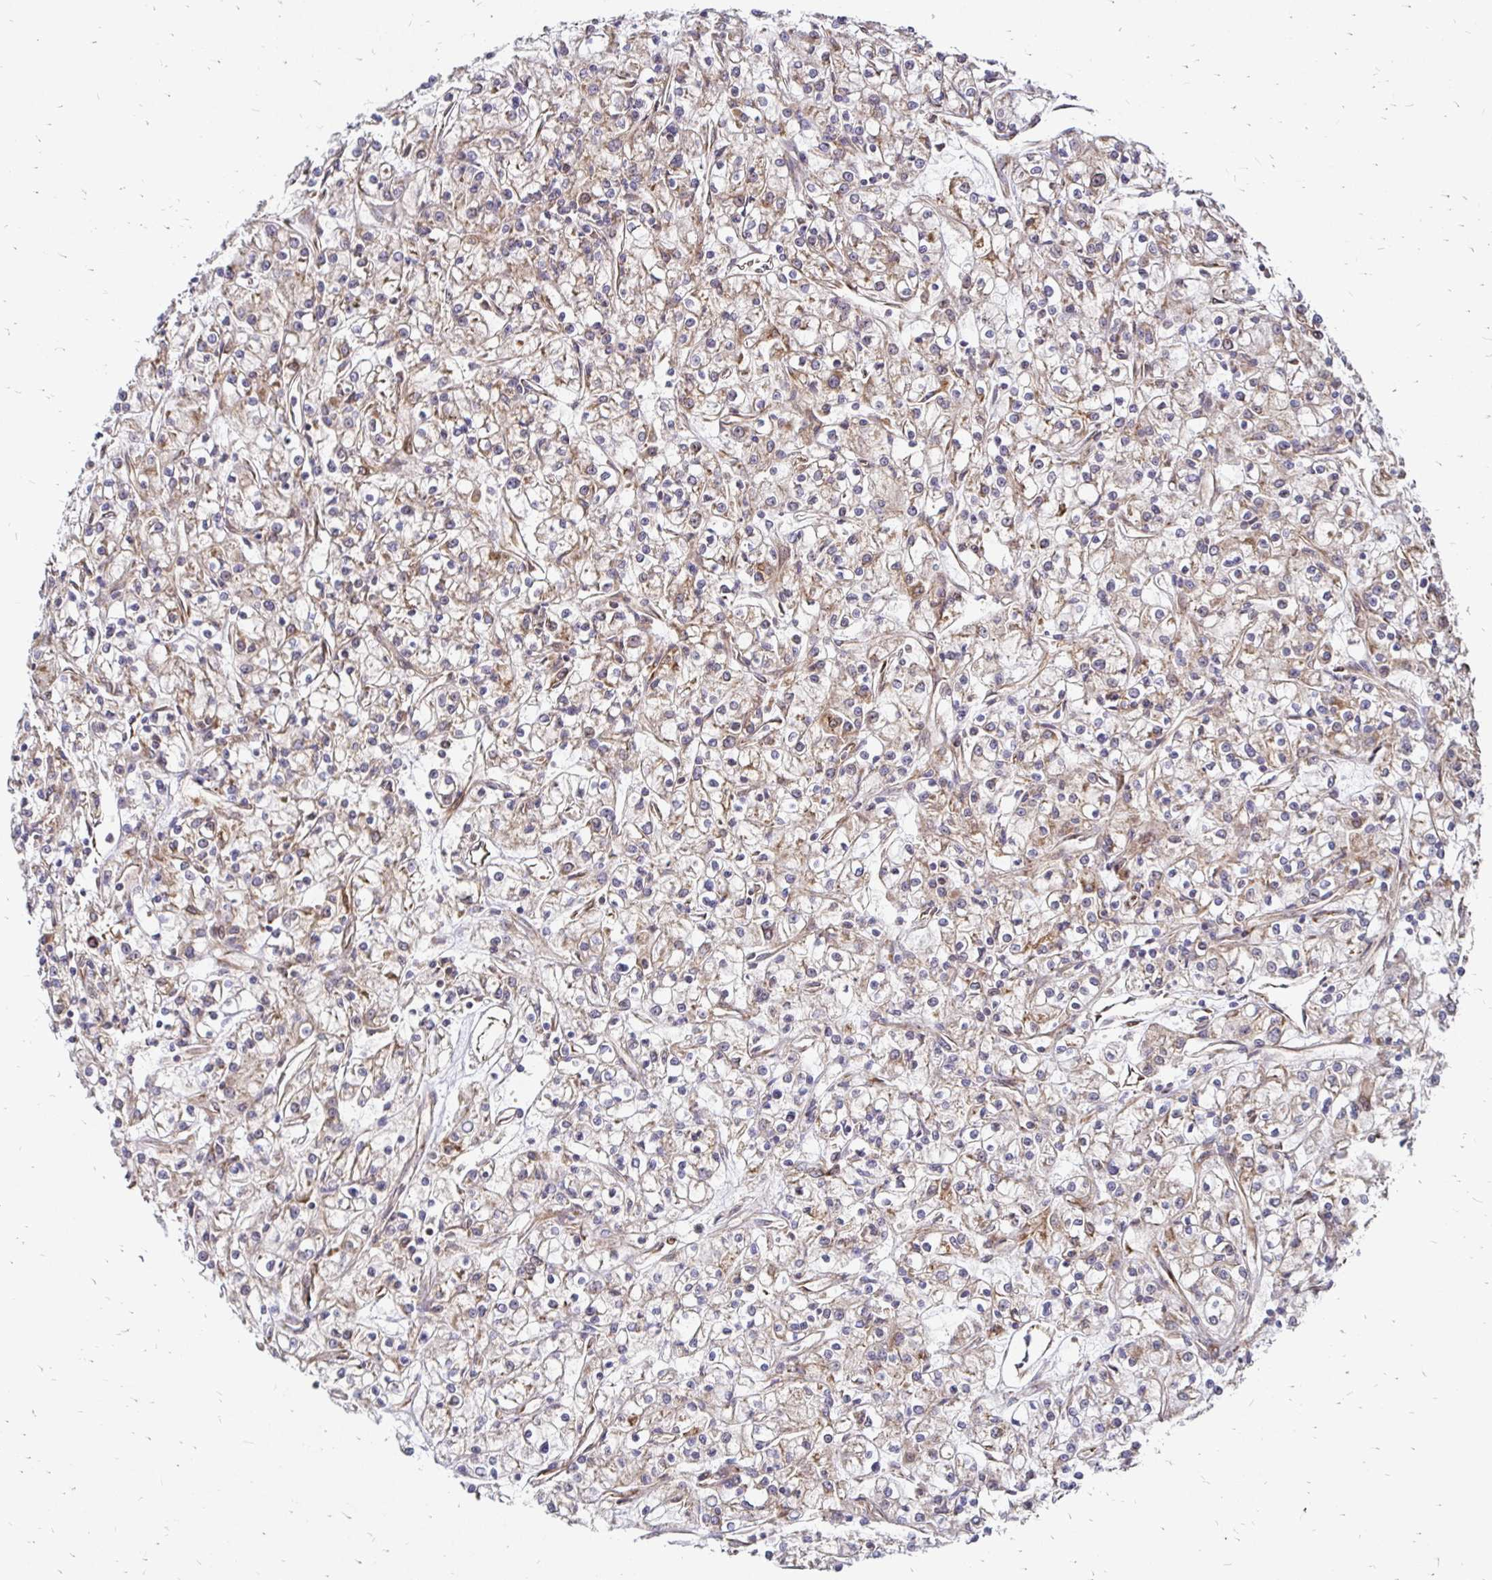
{"staining": {"intensity": "weak", "quantity": ">75%", "location": "cytoplasmic/membranous"}, "tissue": "renal cancer", "cell_type": "Tumor cells", "image_type": "cancer", "snomed": [{"axis": "morphology", "description": "Adenocarcinoma, NOS"}, {"axis": "topography", "description": "Kidney"}], "caption": "Protein staining by immunohistochemistry demonstrates weak cytoplasmic/membranous positivity in about >75% of tumor cells in renal cancer. (DAB (3,3'-diaminobenzidine) IHC with brightfield microscopy, high magnification).", "gene": "ZW10", "patient": {"sex": "female", "age": 59}}